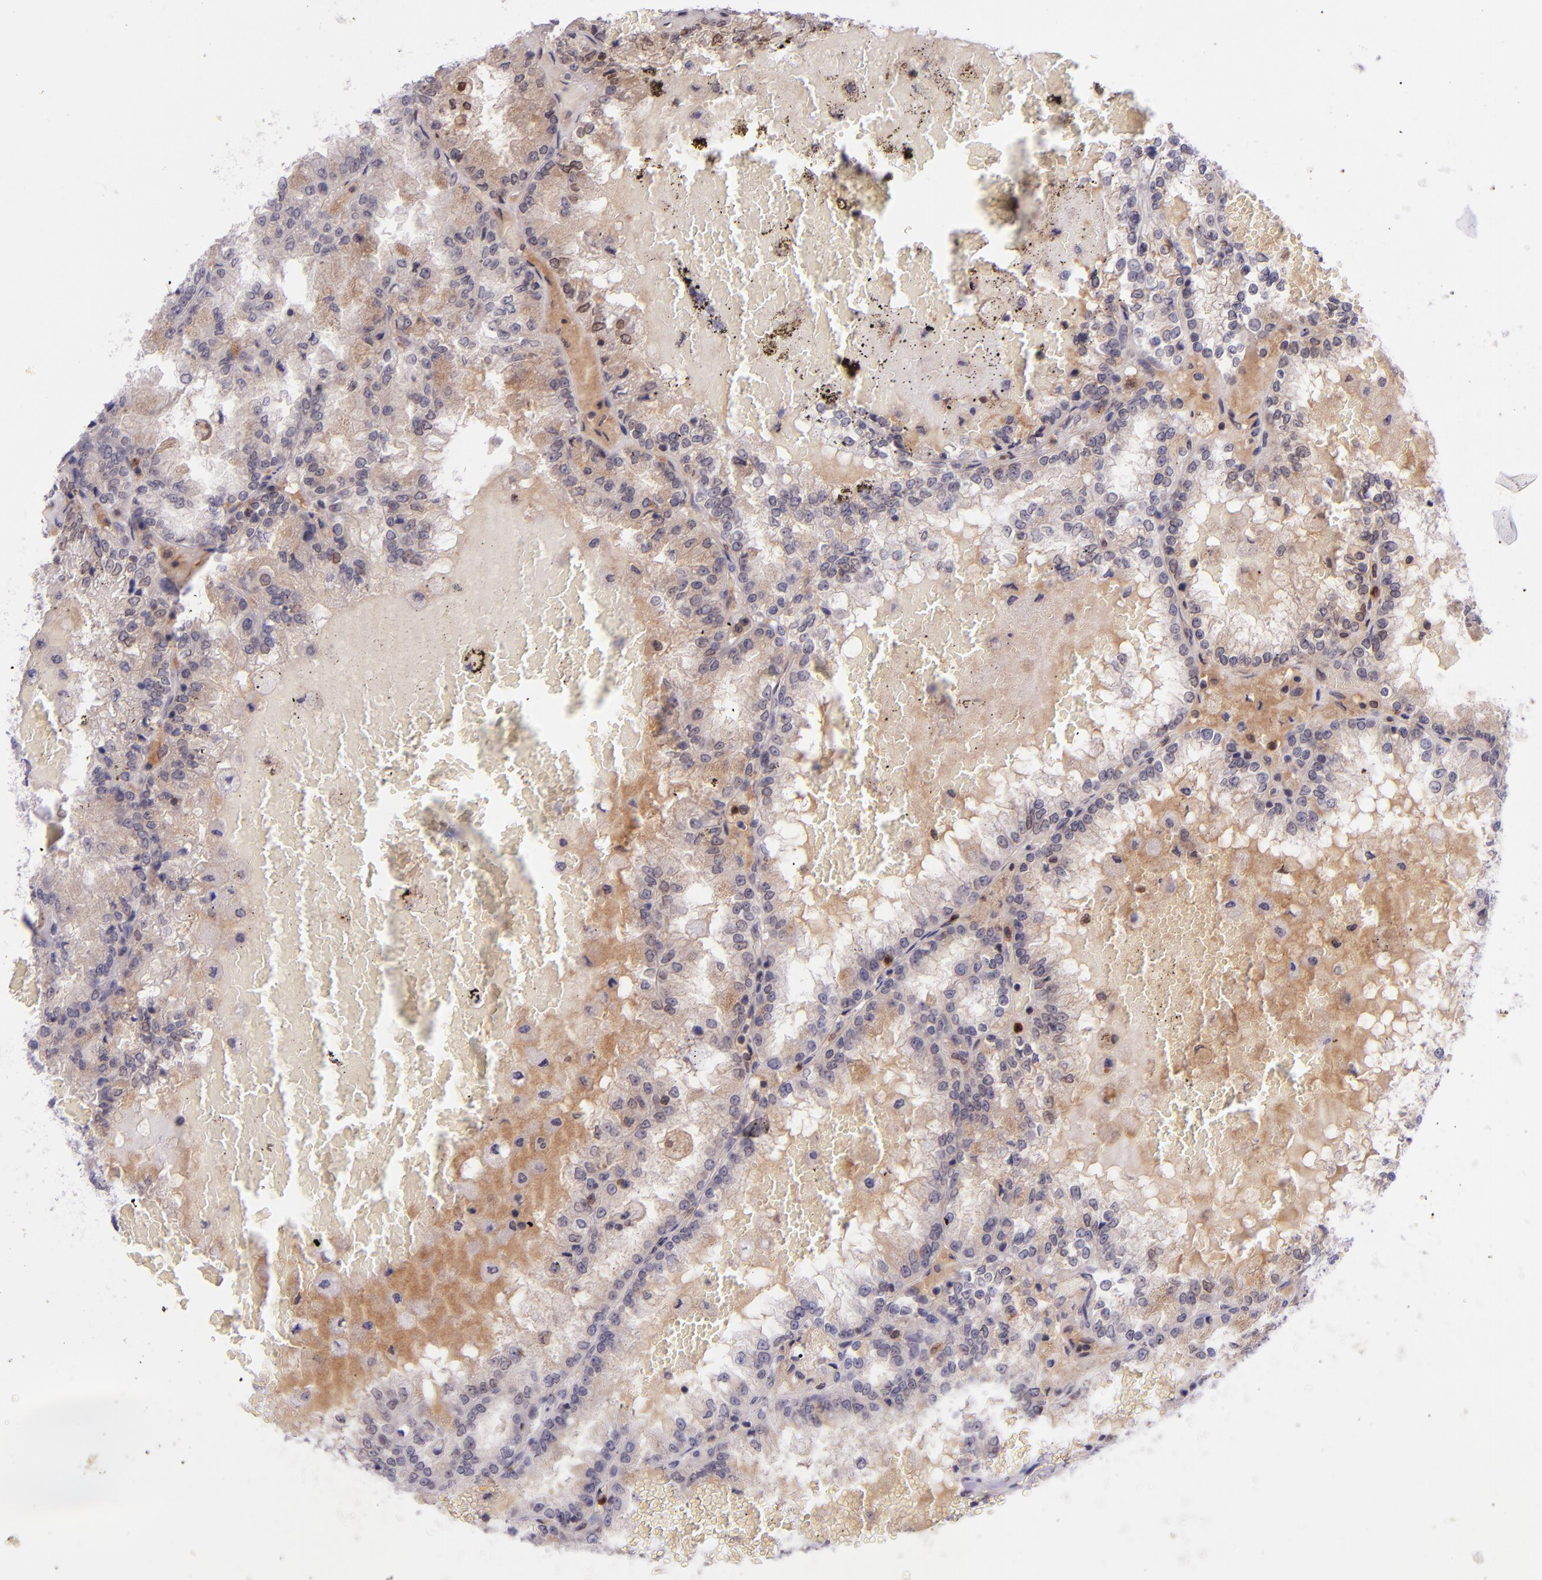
{"staining": {"intensity": "weak", "quantity": "25%-75%", "location": "cytoplasmic/membranous"}, "tissue": "renal cancer", "cell_type": "Tumor cells", "image_type": "cancer", "snomed": [{"axis": "morphology", "description": "Adenocarcinoma, NOS"}, {"axis": "topography", "description": "Kidney"}], "caption": "Protein analysis of renal cancer (adenocarcinoma) tissue displays weak cytoplasmic/membranous staining in approximately 25%-75% of tumor cells.", "gene": "SELL", "patient": {"sex": "female", "age": 56}}